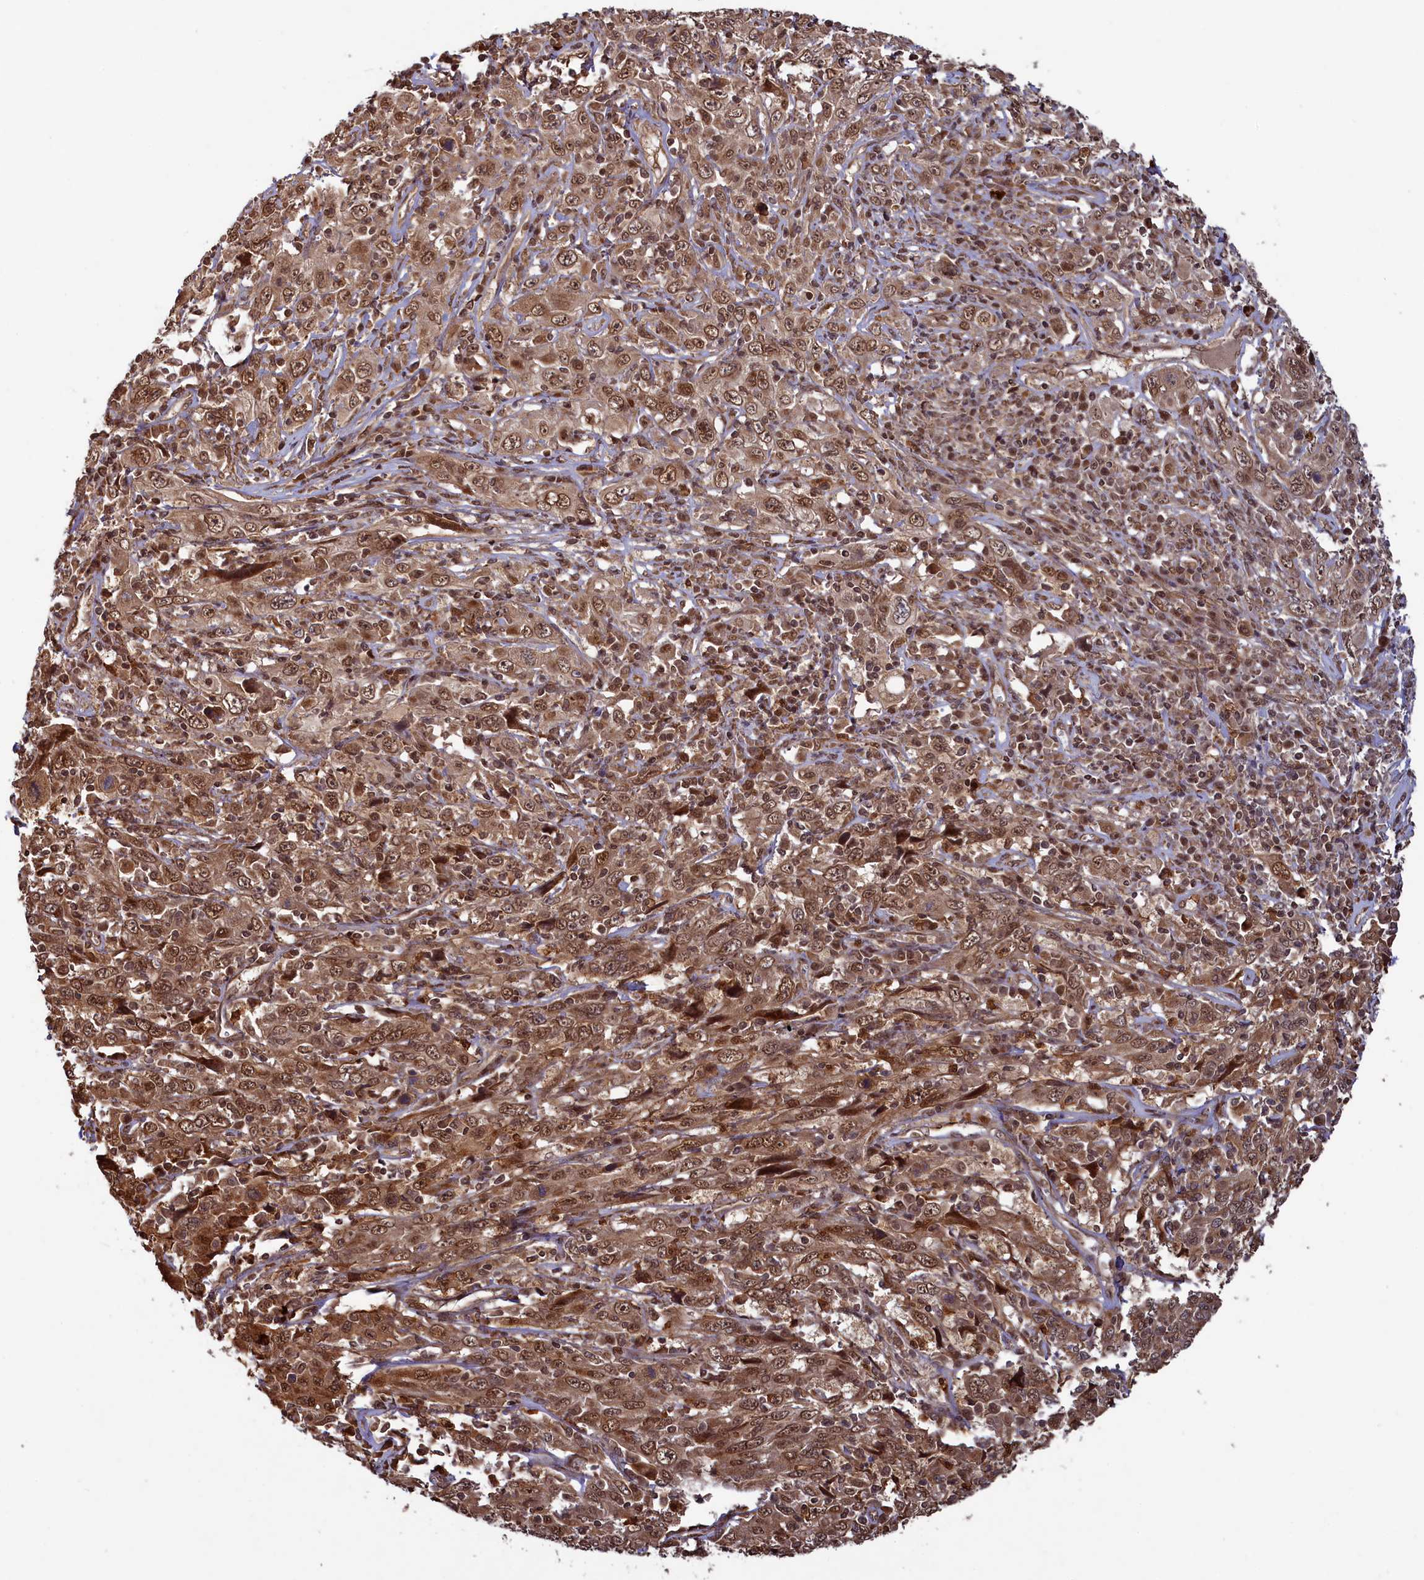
{"staining": {"intensity": "moderate", "quantity": ">75%", "location": "cytoplasmic/membranous,nuclear"}, "tissue": "cervical cancer", "cell_type": "Tumor cells", "image_type": "cancer", "snomed": [{"axis": "morphology", "description": "Squamous cell carcinoma, NOS"}, {"axis": "topography", "description": "Cervix"}], "caption": "Protein staining displays moderate cytoplasmic/membranous and nuclear expression in about >75% of tumor cells in cervical cancer.", "gene": "NAE1", "patient": {"sex": "female", "age": 46}}